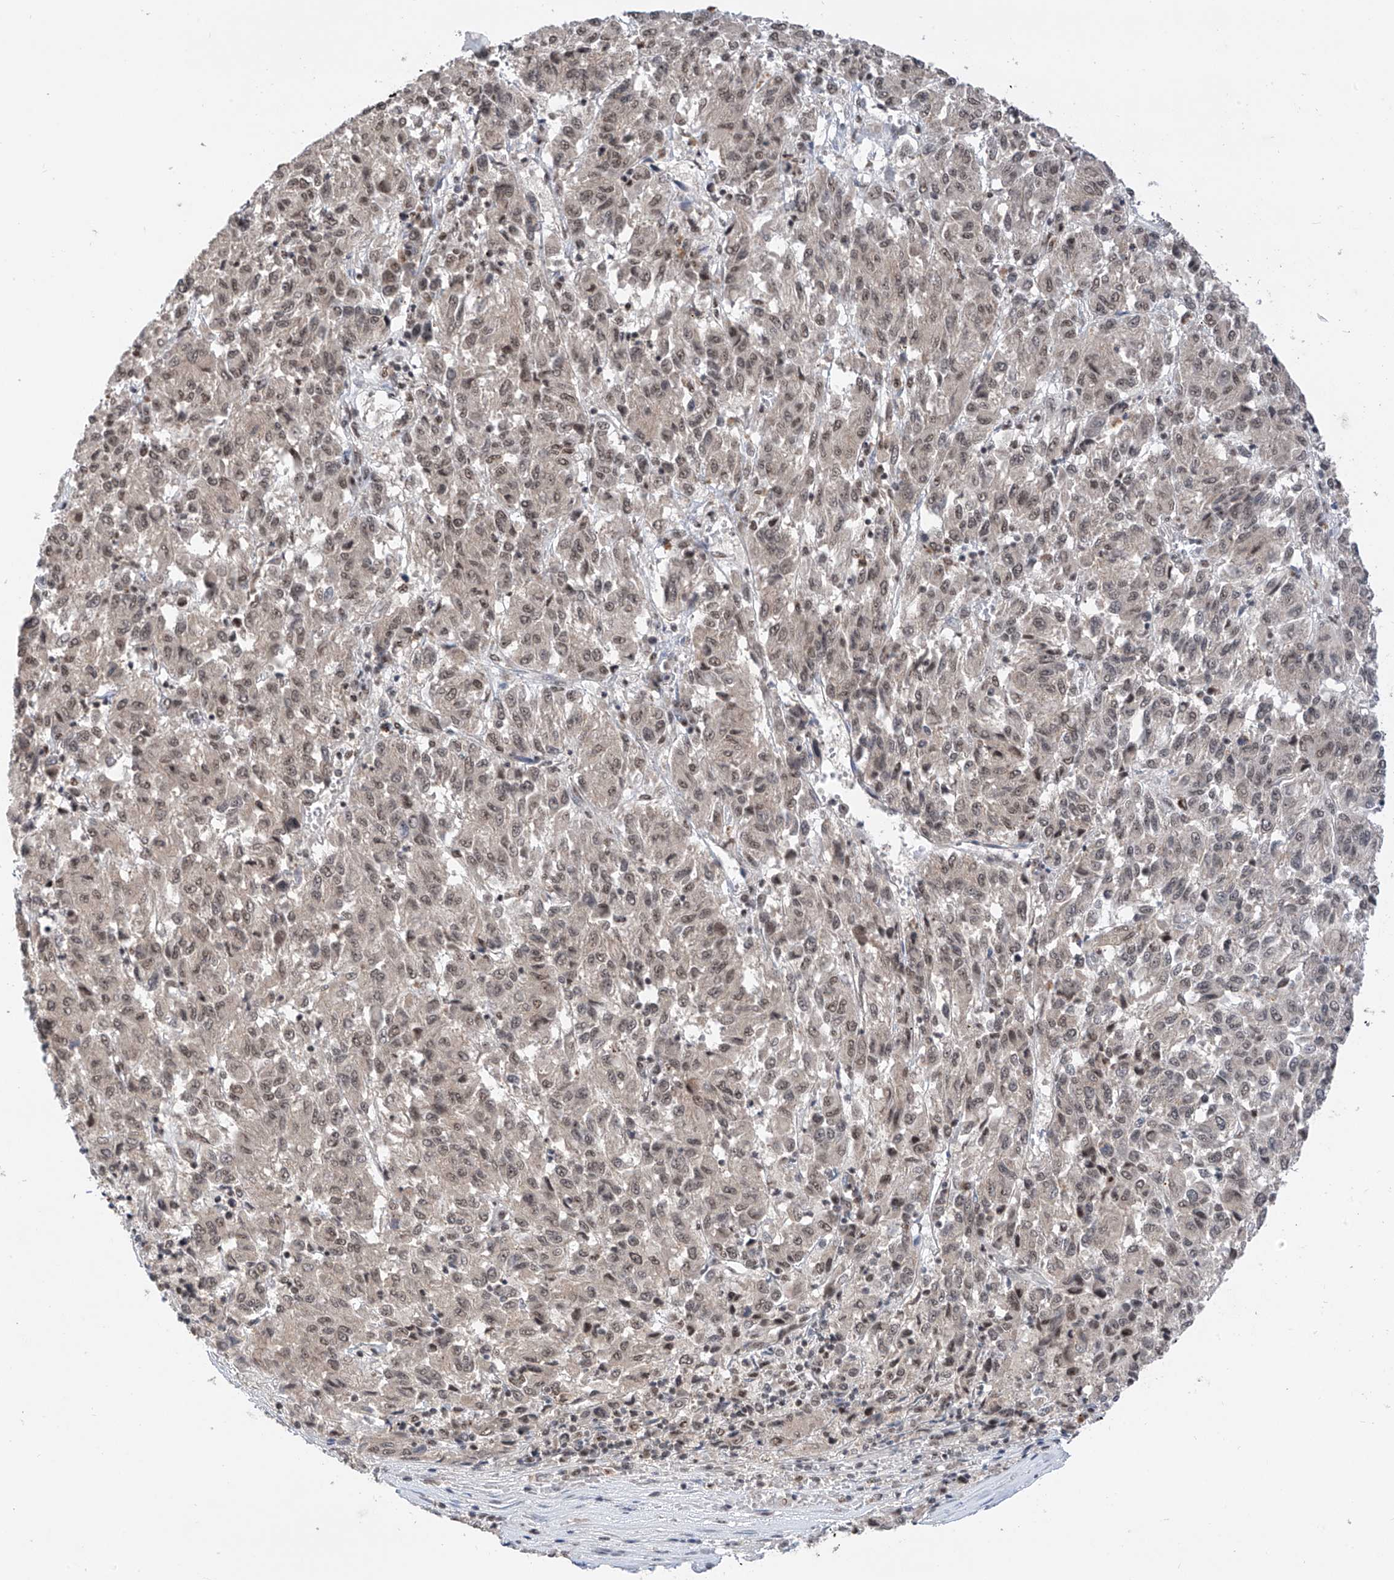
{"staining": {"intensity": "weak", "quantity": ">75%", "location": "nuclear"}, "tissue": "melanoma", "cell_type": "Tumor cells", "image_type": "cancer", "snomed": [{"axis": "morphology", "description": "Malignant melanoma, Metastatic site"}, {"axis": "topography", "description": "Lung"}], "caption": "Immunohistochemical staining of human melanoma exhibits weak nuclear protein positivity in approximately >75% of tumor cells. (Stains: DAB (3,3'-diaminobenzidine) in brown, nuclei in blue, Microscopy: brightfield microscopy at high magnification).", "gene": "RPAIN", "patient": {"sex": "male", "age": 64}}